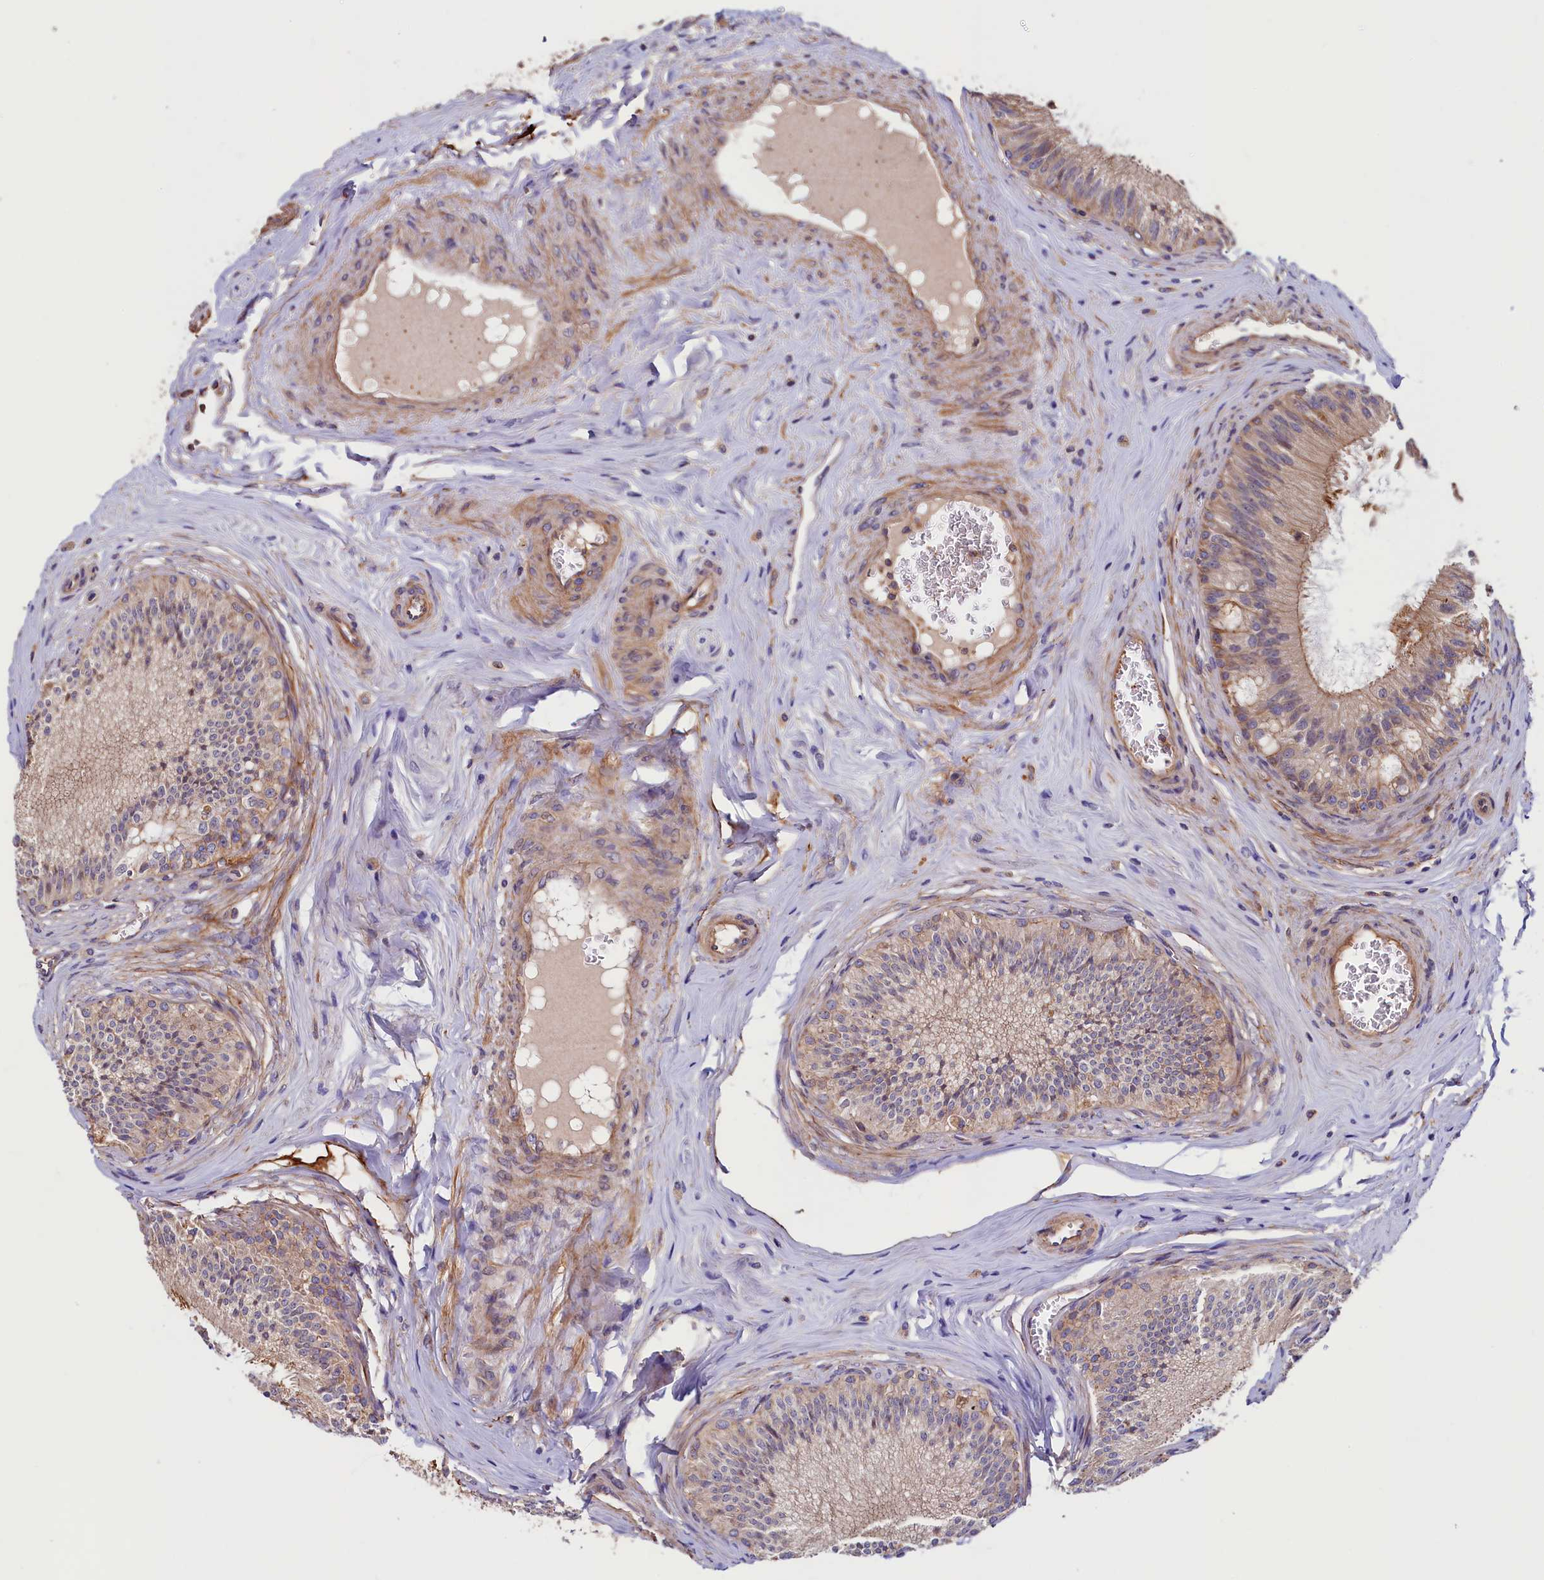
{"staining": {"intensity": "strong", "quantity": "25%-75%", "location": "cytoplasmic/membranous"}, "tissue": "epididymis", "cell_type": "Glandular cells", "image_type": "normal", "snomed": [{"axis": "morphology", "description": "Normal tissue, NOS"}, {"axis": "topography", "description": "Epididymis"}], "caption": "A micrograph of human epididymis stained for a protein demonstrates strong cytoplasmic/membranous brown staining in glandular cells.", "gene": "DUOXA1", "patient": {"sex": "male", "age": 46}}